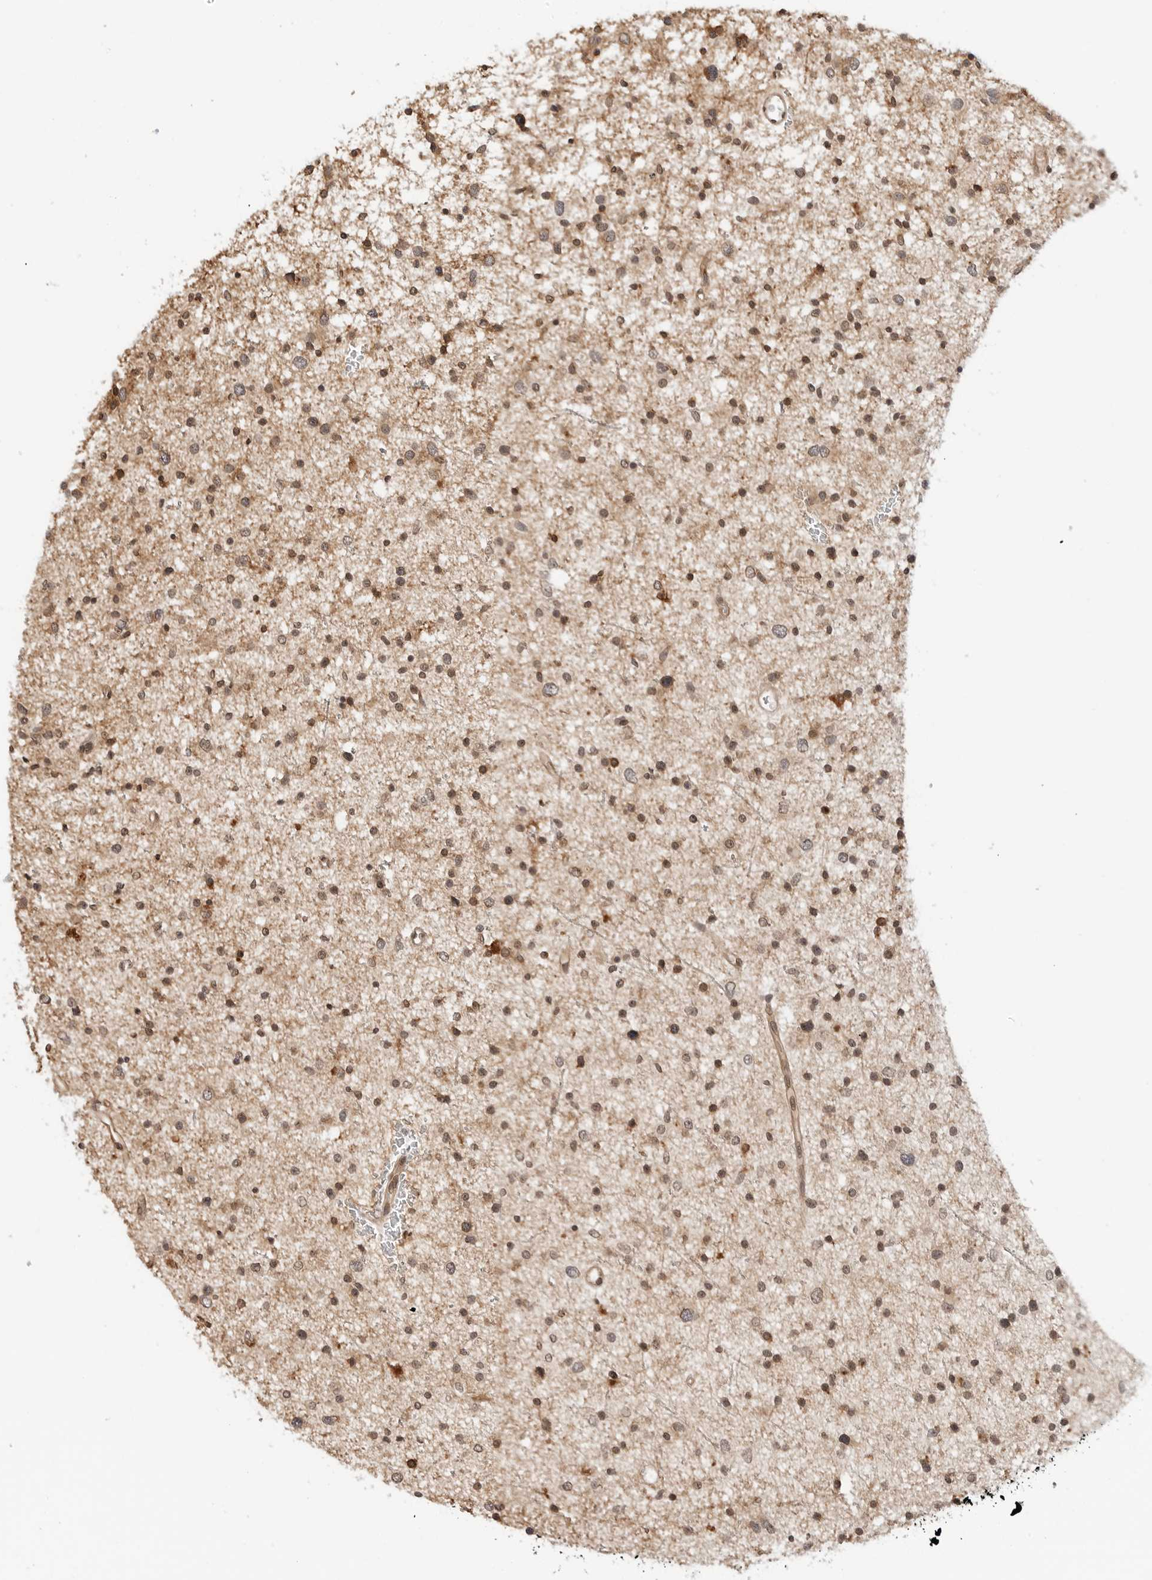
{"staining": {"intensity": "moderate", "quantity": ">75%", "location": "cytoplasmic/membranous,nuclear"}, "tissue": "glioma", "cell_type": "Tumor cells", "image_type": "cancer", "snomed": [{"axis": "morphology", "description": "Glioma, malignant, Low grade"}, {"axis": "topography", "description": "Brain"}], "caption": "High-magnification brightfield microscopy of malignant glioma (low-grade) stained with DAB (brown) and counterstained with hematoxylin (blue). tumor cells exhibit moderate cytoplasmic/membranous and nuclear expression is present in approximately>75% of cells.", "gene": "POLR3GL", "patient": {"sex": "female", "age": 37}}